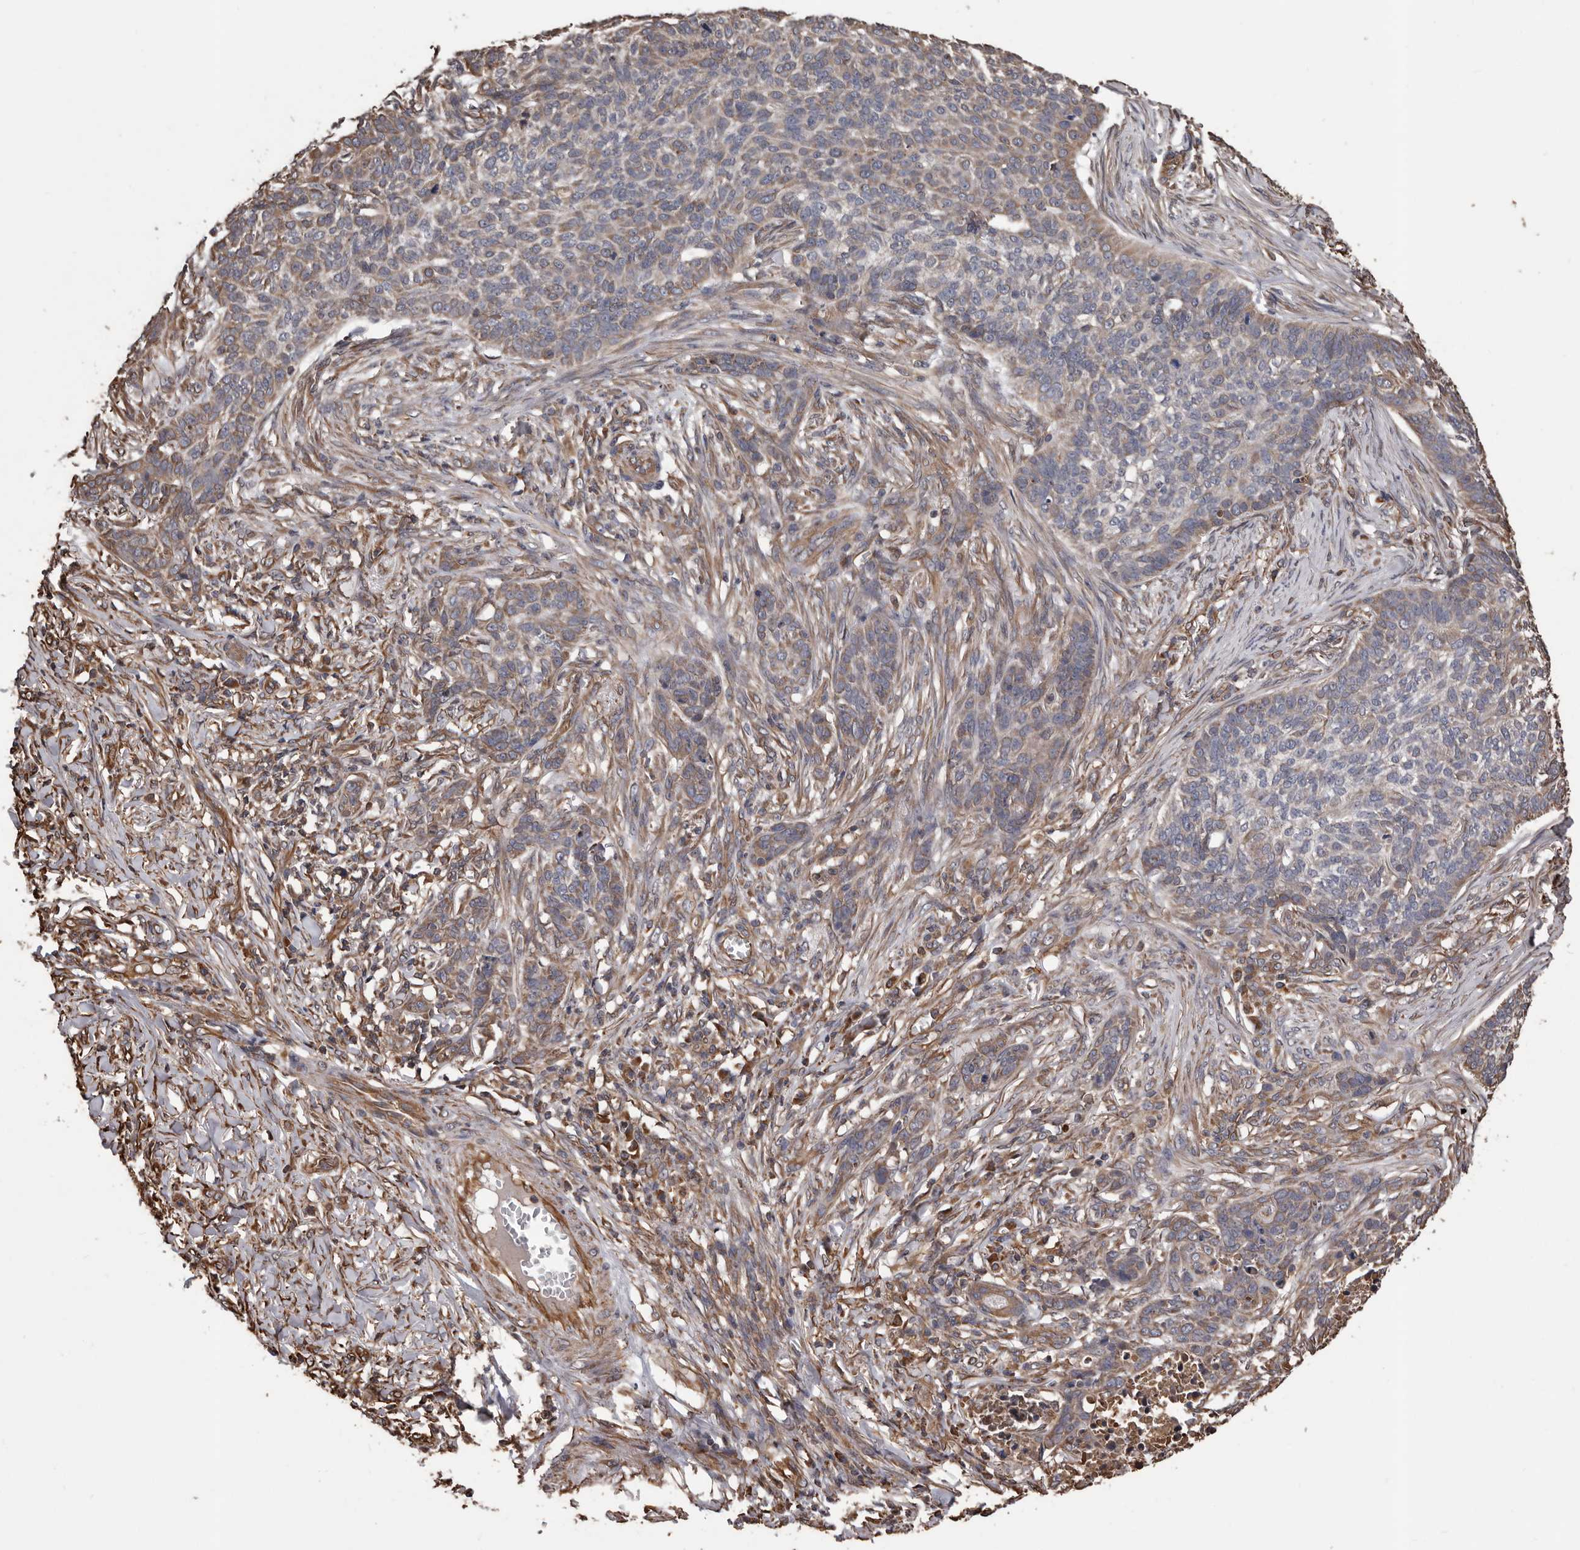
{"staining": {"intensity": "weak", "quantity": "25%-75%", "location": "cytoplasmic/membranous"}, "tissue": "skin cancer", "cell_type": "Tumor cells", "image_type": "cancer", "snomed": [{"axis": "morphology", "description": "Basal cell carcinoma"}, {"axis": "topography", "description": "Skin"}], "caption": "Human skin basal cell carcinoma stained with a protein marker displays weak staining in tumor cells.", "gene": "CEP104", "patient": {"sex": "male", "age": 85}}